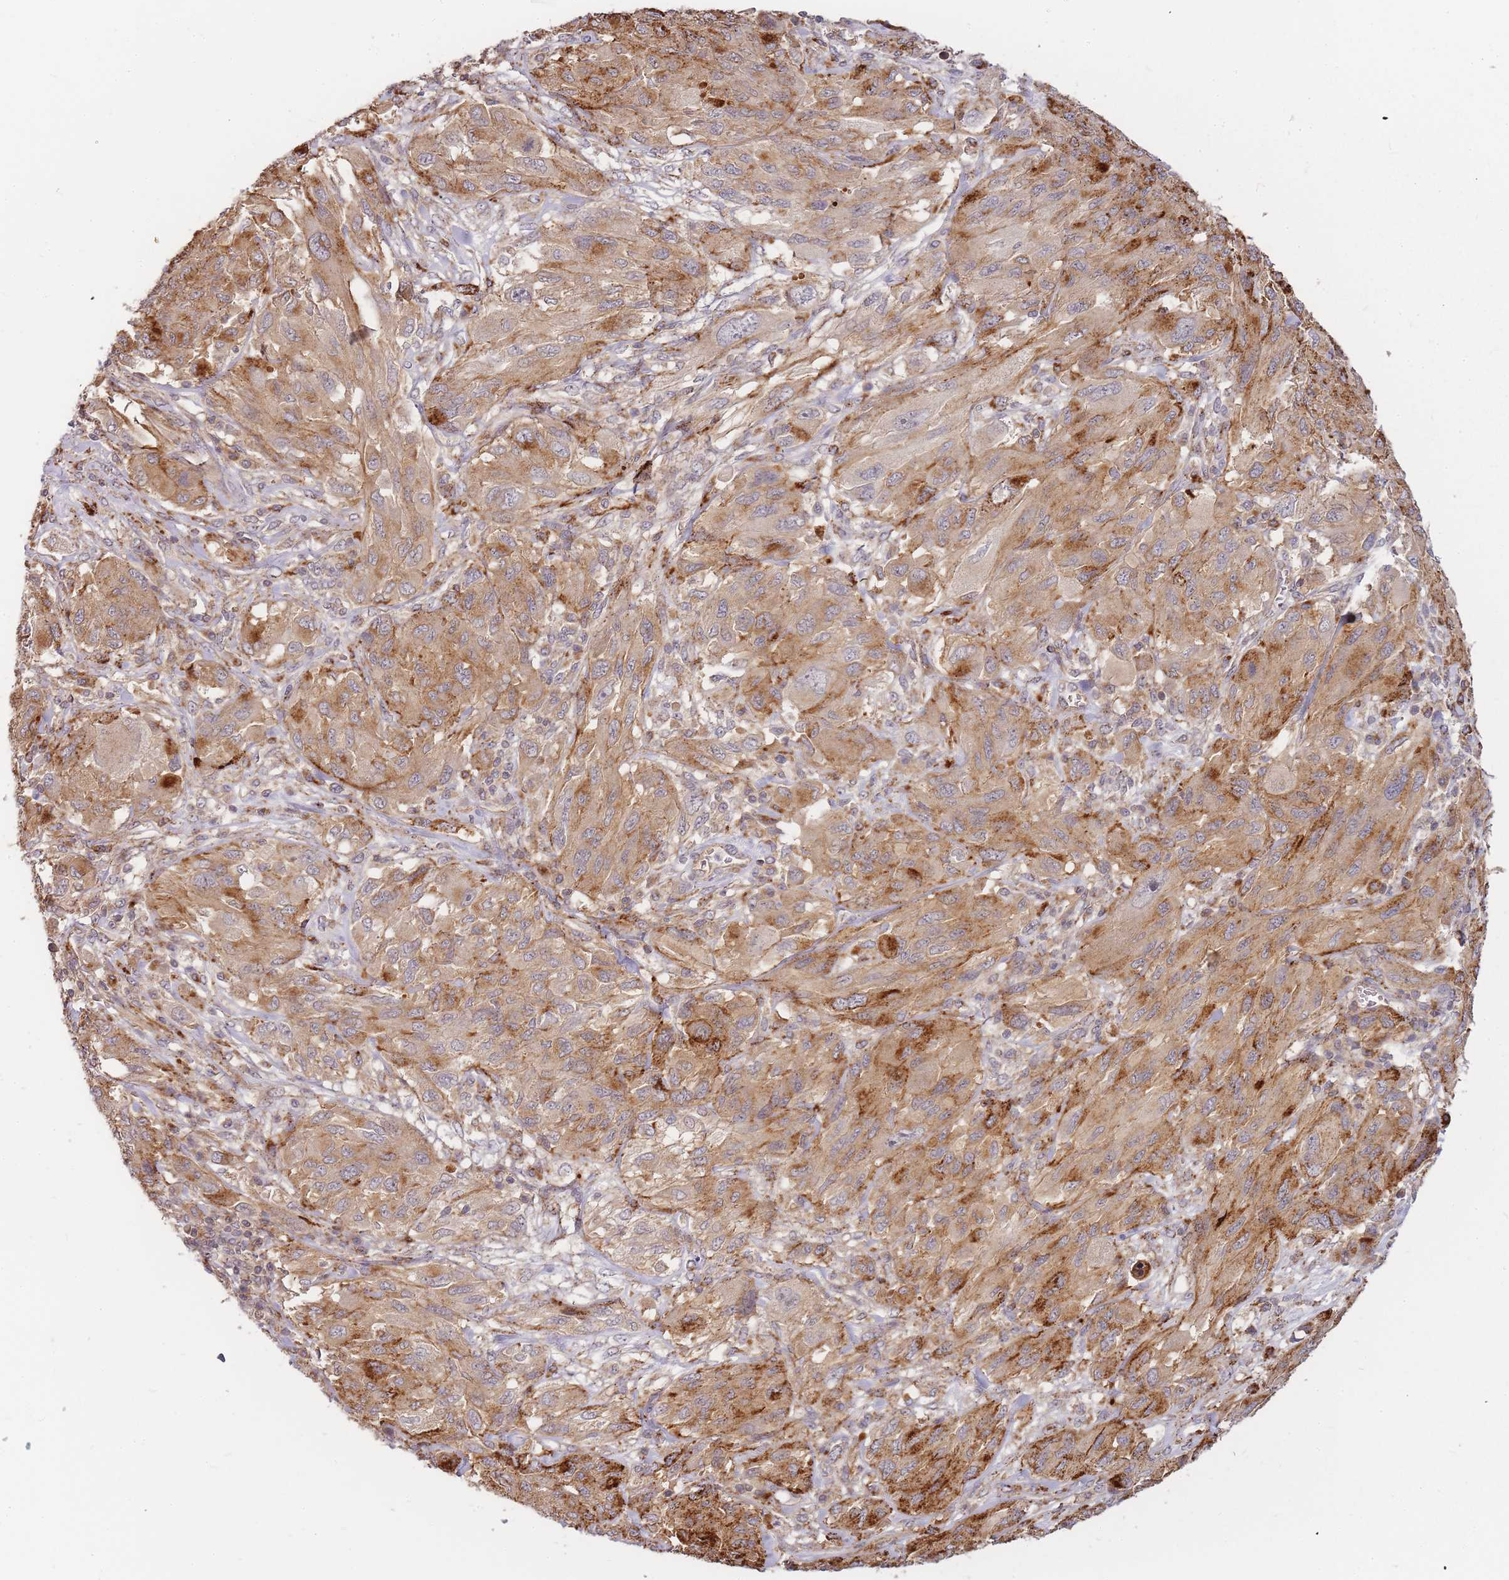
{"staining": {"intensity": "moderate", "quantity": ">75%", "location": "cytoplasmic/membranous"}, "tissue": "melanoma", "cell_type": "Tumor cells", "image_type": "cancer", "snomed": [{"axis": "morphology", "description": "Malignant melanoma, NOS"}, {"axis": "topography", "description": "Skin"}], "caption": "The immunohistochemical stain shows moderate cytoplasmic/membranous positivity in tumor cells of melanoma tissue.", "gene": "ATG5", "patient": {"sex": "female", "age": 91}}